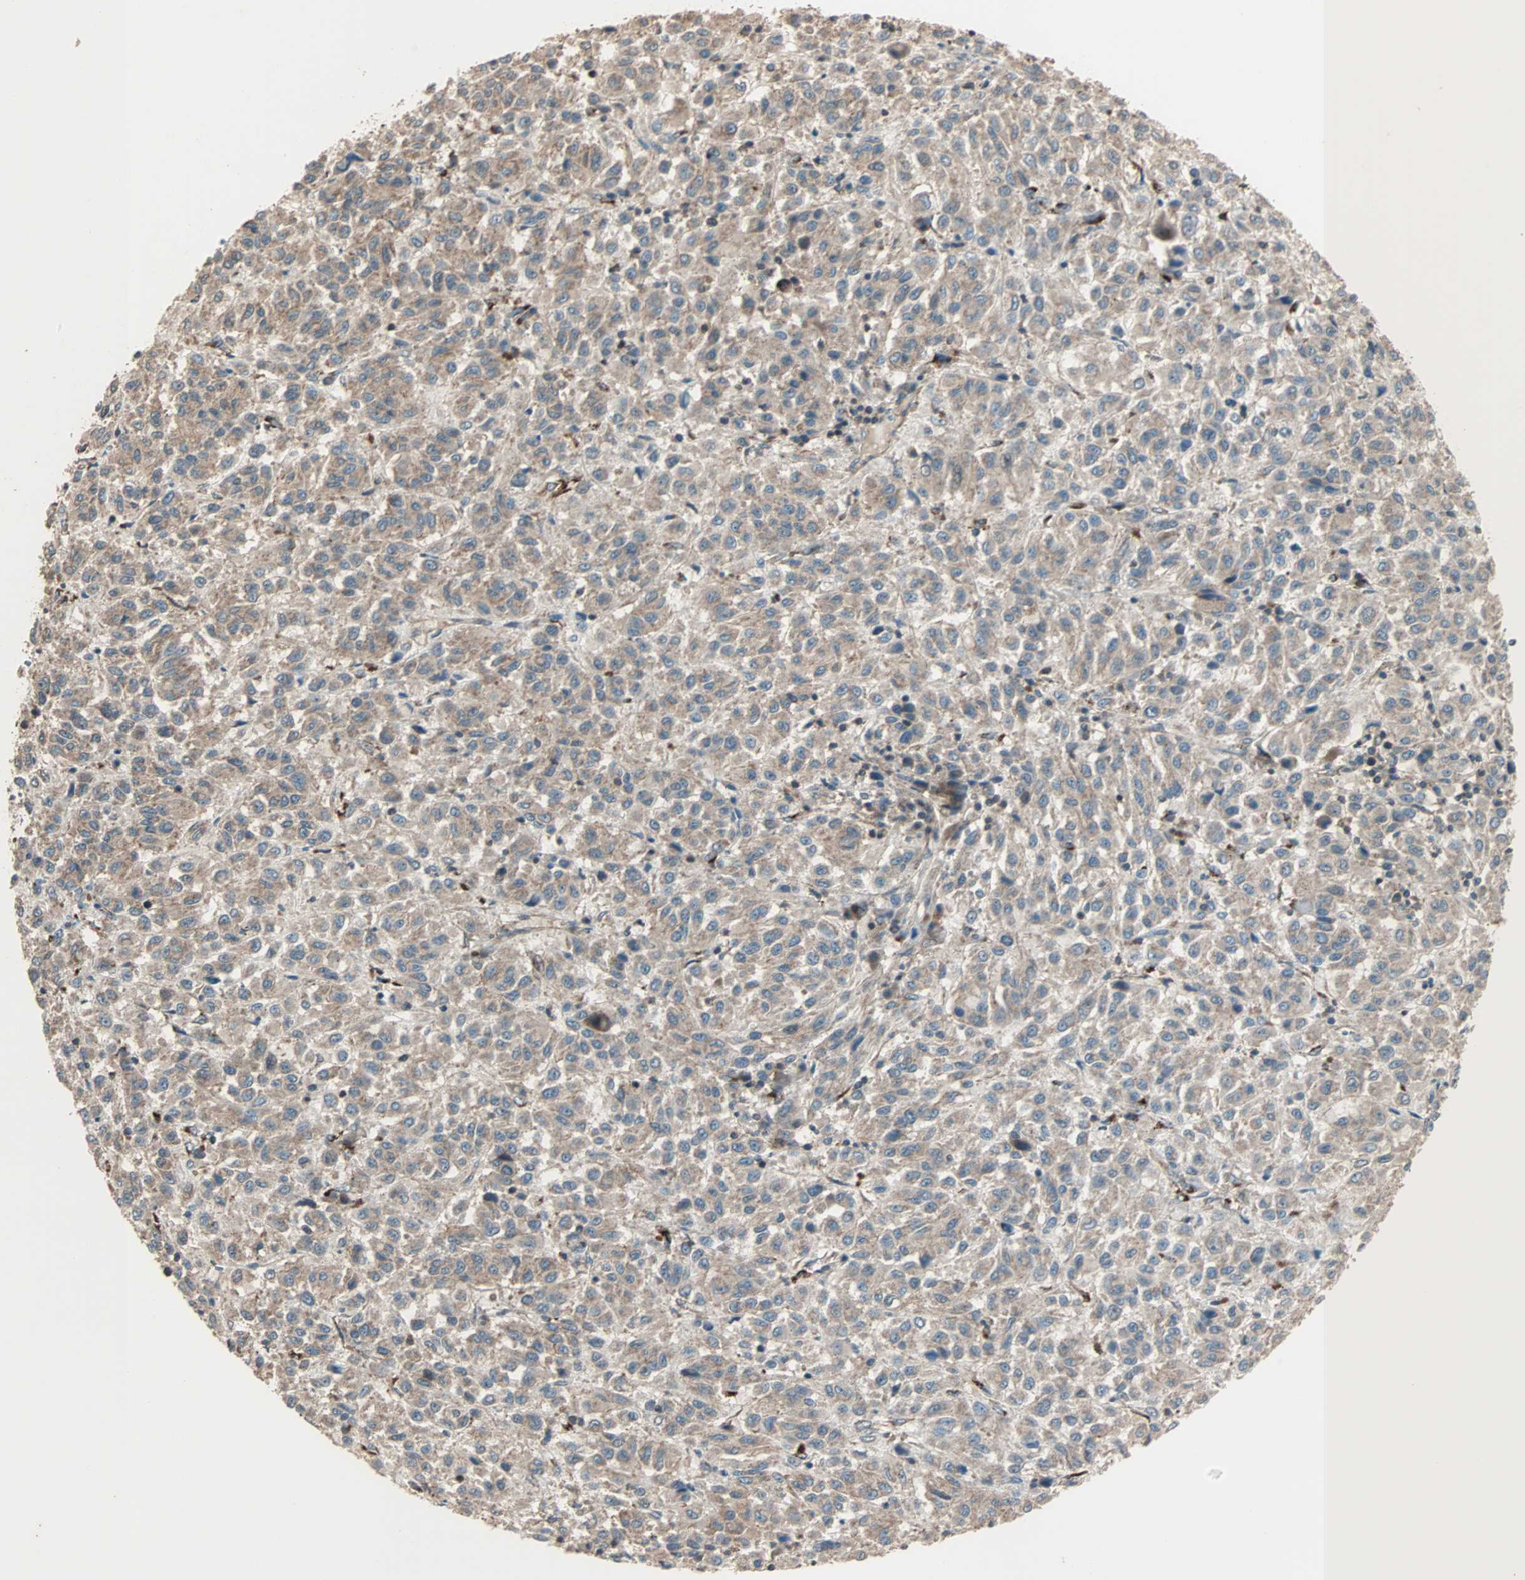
{"staining": {"intensity": "weak", "quantity": ">75%", "location": "cytoplasmic/membranous"}, "tissue": "melanoma", "cell_type": "Tumor cells", "image_type": "cancer", "snomed": [{"axis": "morphology", "description": "Malignant melanoma, Metastatic site"}, {"axis": "topography", "description": "Lung"}], "caption": "Immunohistochemical staining of malignant melanoma (metastatic site) shows low levels of weak cytoplasmic/membranous protein staining in approximately >75% of tumor cells.", "gene": "MAP3K21", "patient": {"sex": "male", "age": 64}}